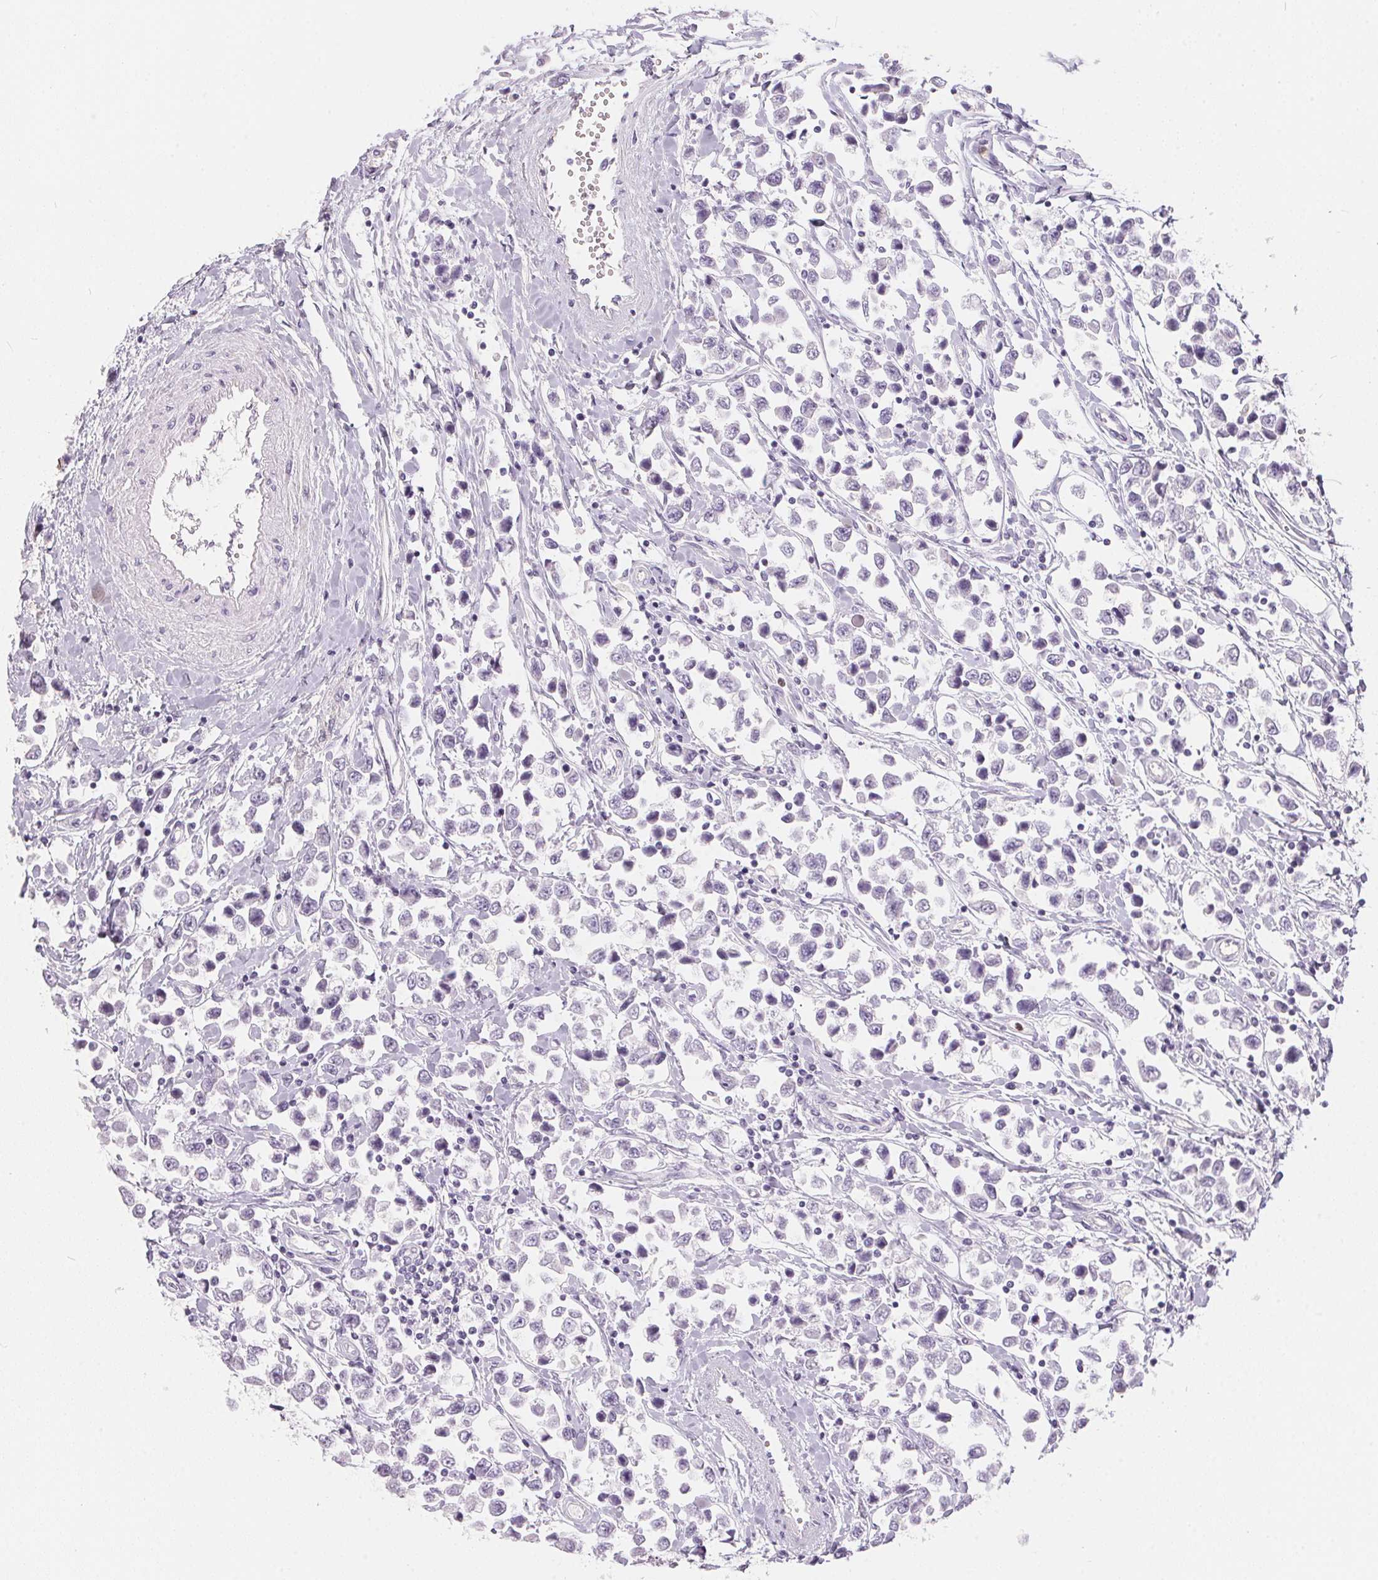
{"staining": {"intensity": "negative", "quantity": "none", "location": "none"}, "tissue": "testis cancer", "cell_type": "Tumor cells", "image_type": "cancer", "snomed": [{"axis": "morphology", "description": "Seminoma, NOS"}, {"axis": "topography", "description": "Testis"}], "caption": "The immunohistochemistry (IHC) histopathology image has no significant expression in tumor cells of testis cancer (seminoma) tissue.", "gene": "SERPINB1", "patient": {"sex": "male", "age": 34}}